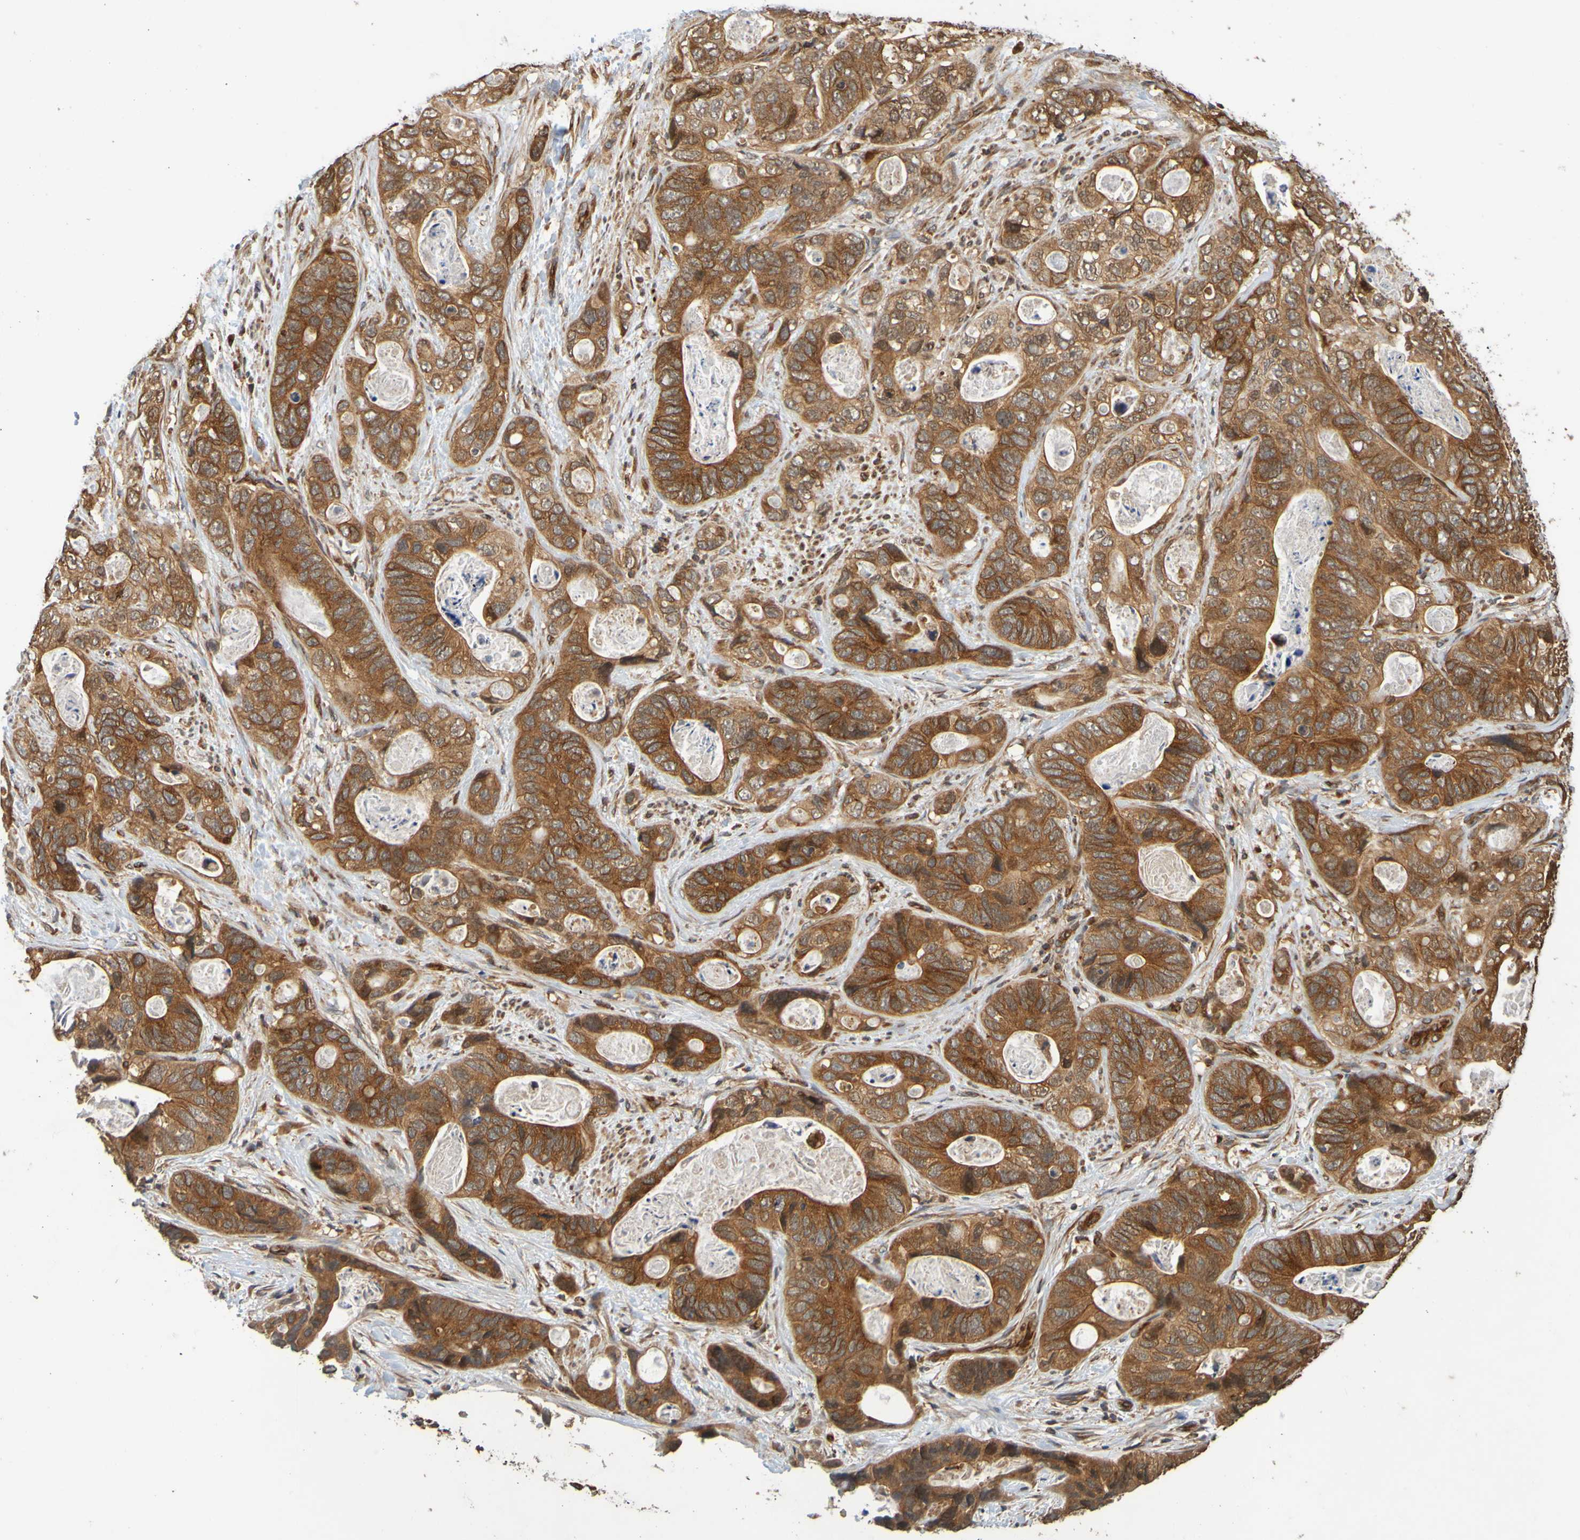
{"staining": {"intensity": "strong", "quantity": ">75%", "location": "cytoplasmic/membranous"}, "tissue": "stomach cancer", "cell_type": "Tumor cells", "image_type": "cancer", "snomed": [{"axis": "morphology", "description": "Adenocarcinoma, NOS"}, {"axis": "topography", "description": "Stomach"}], "caption": "This image reveals IHC staining of human adenocarcinoma (stomach), with high strong cytoplasmic/membranous expression in about >75% of tumor cells.", "gene": "OCRL", "patient": {"sex": "female", "age": 89}}